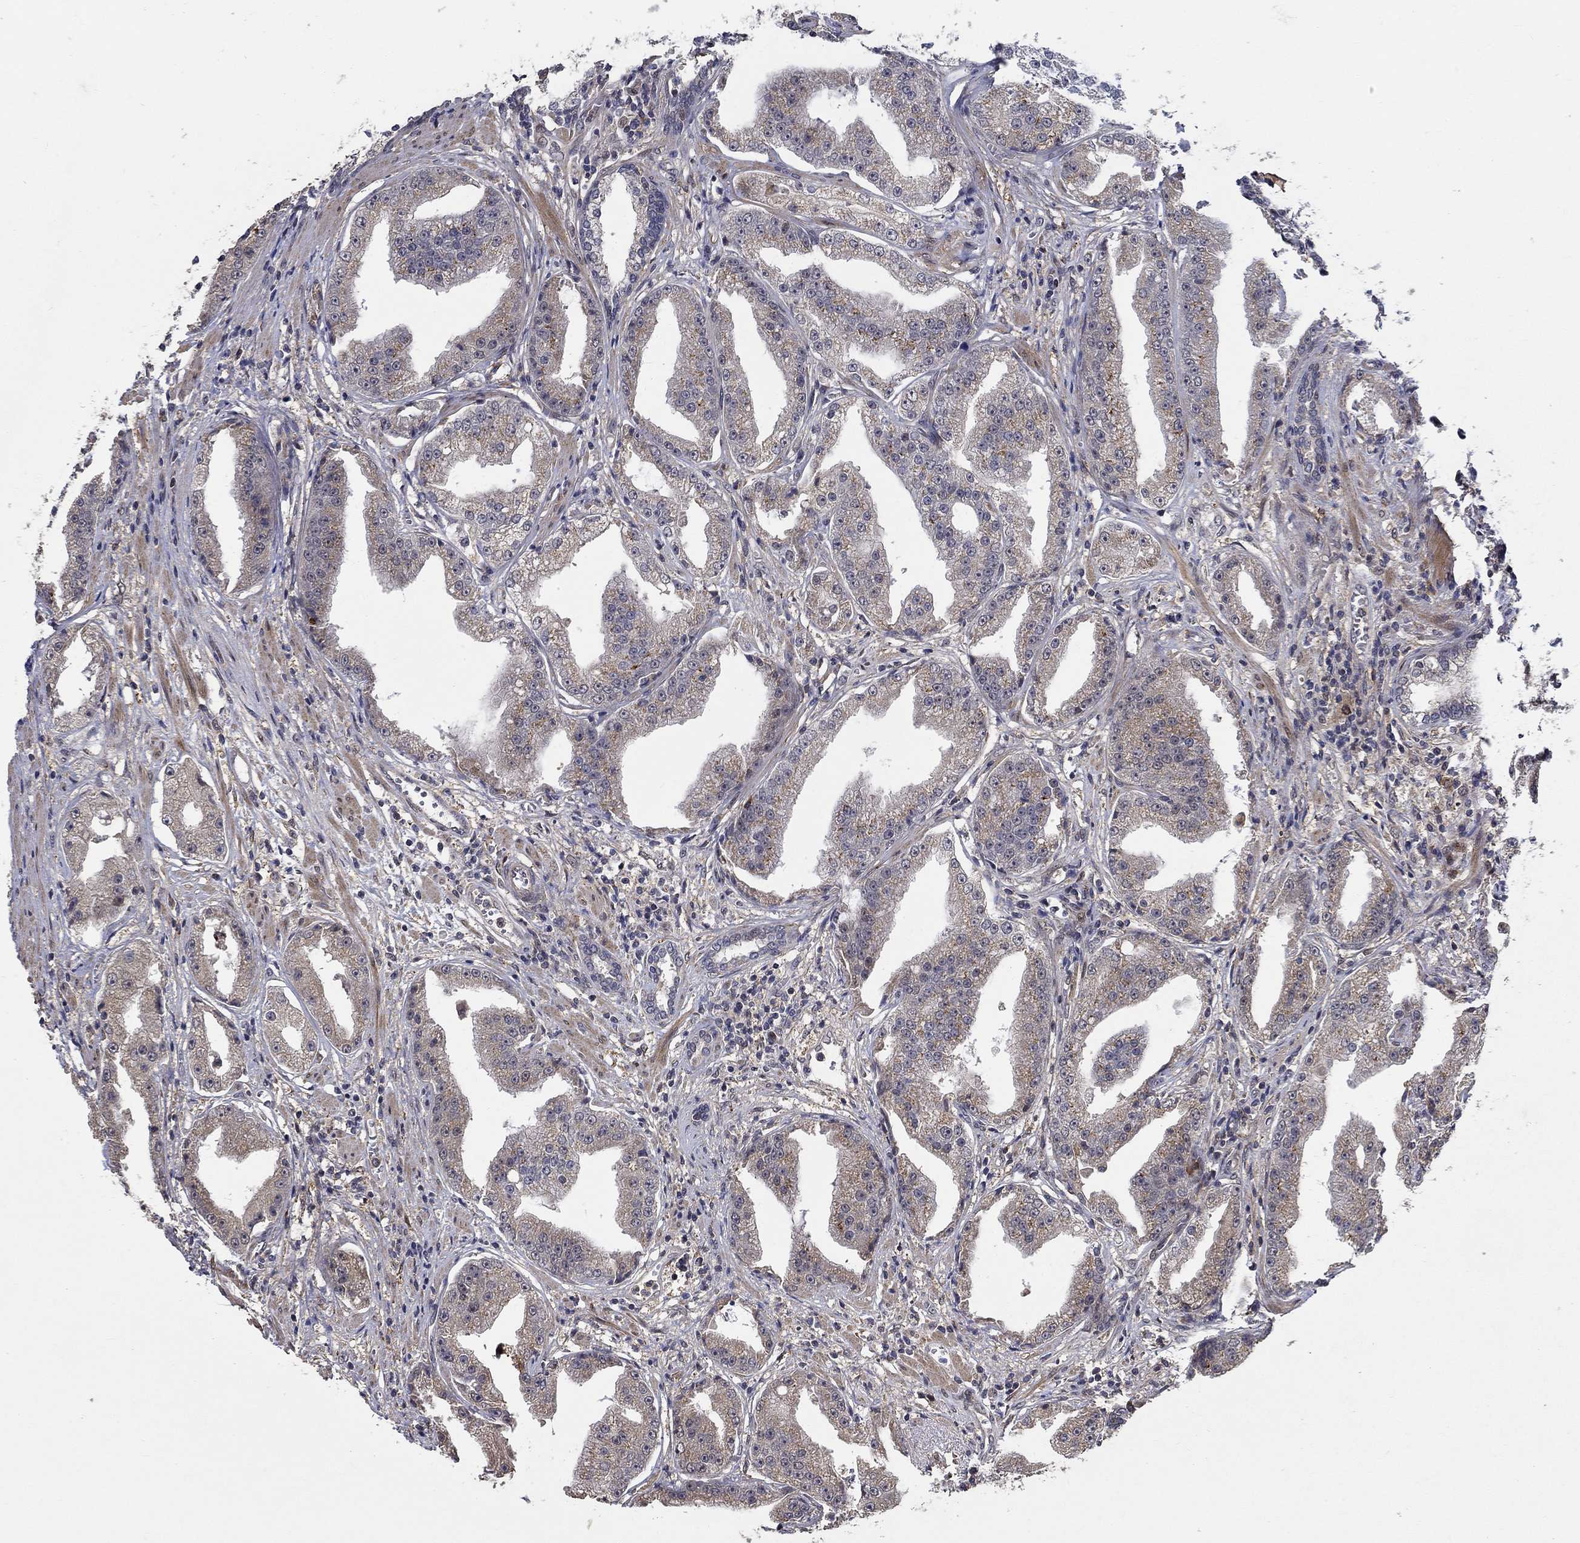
{"staining": {"intensity": "weak", "quantity": "25%-75%", "location": "cytoplasmic/membranous"}, "tissue": "prostate cancer", "cell_type": "Tumor cells", "image_type": "cancer", "snomed": [{"axis": "morphology", "description": "Adenocarcinoma, Low grade"}, {"axis": "topography", "description": "Prostate"}], "caption": "The image displays immunohistochemical staining of prostate adenocarcinoma (low-grade). There is weak cytoplasmic/membranous staining is present in about 25%-75% of tumor cells. Nuclei are stained in blue.", "gene": "ZNF594", "patient": {"sex": "male", "age": 62}}